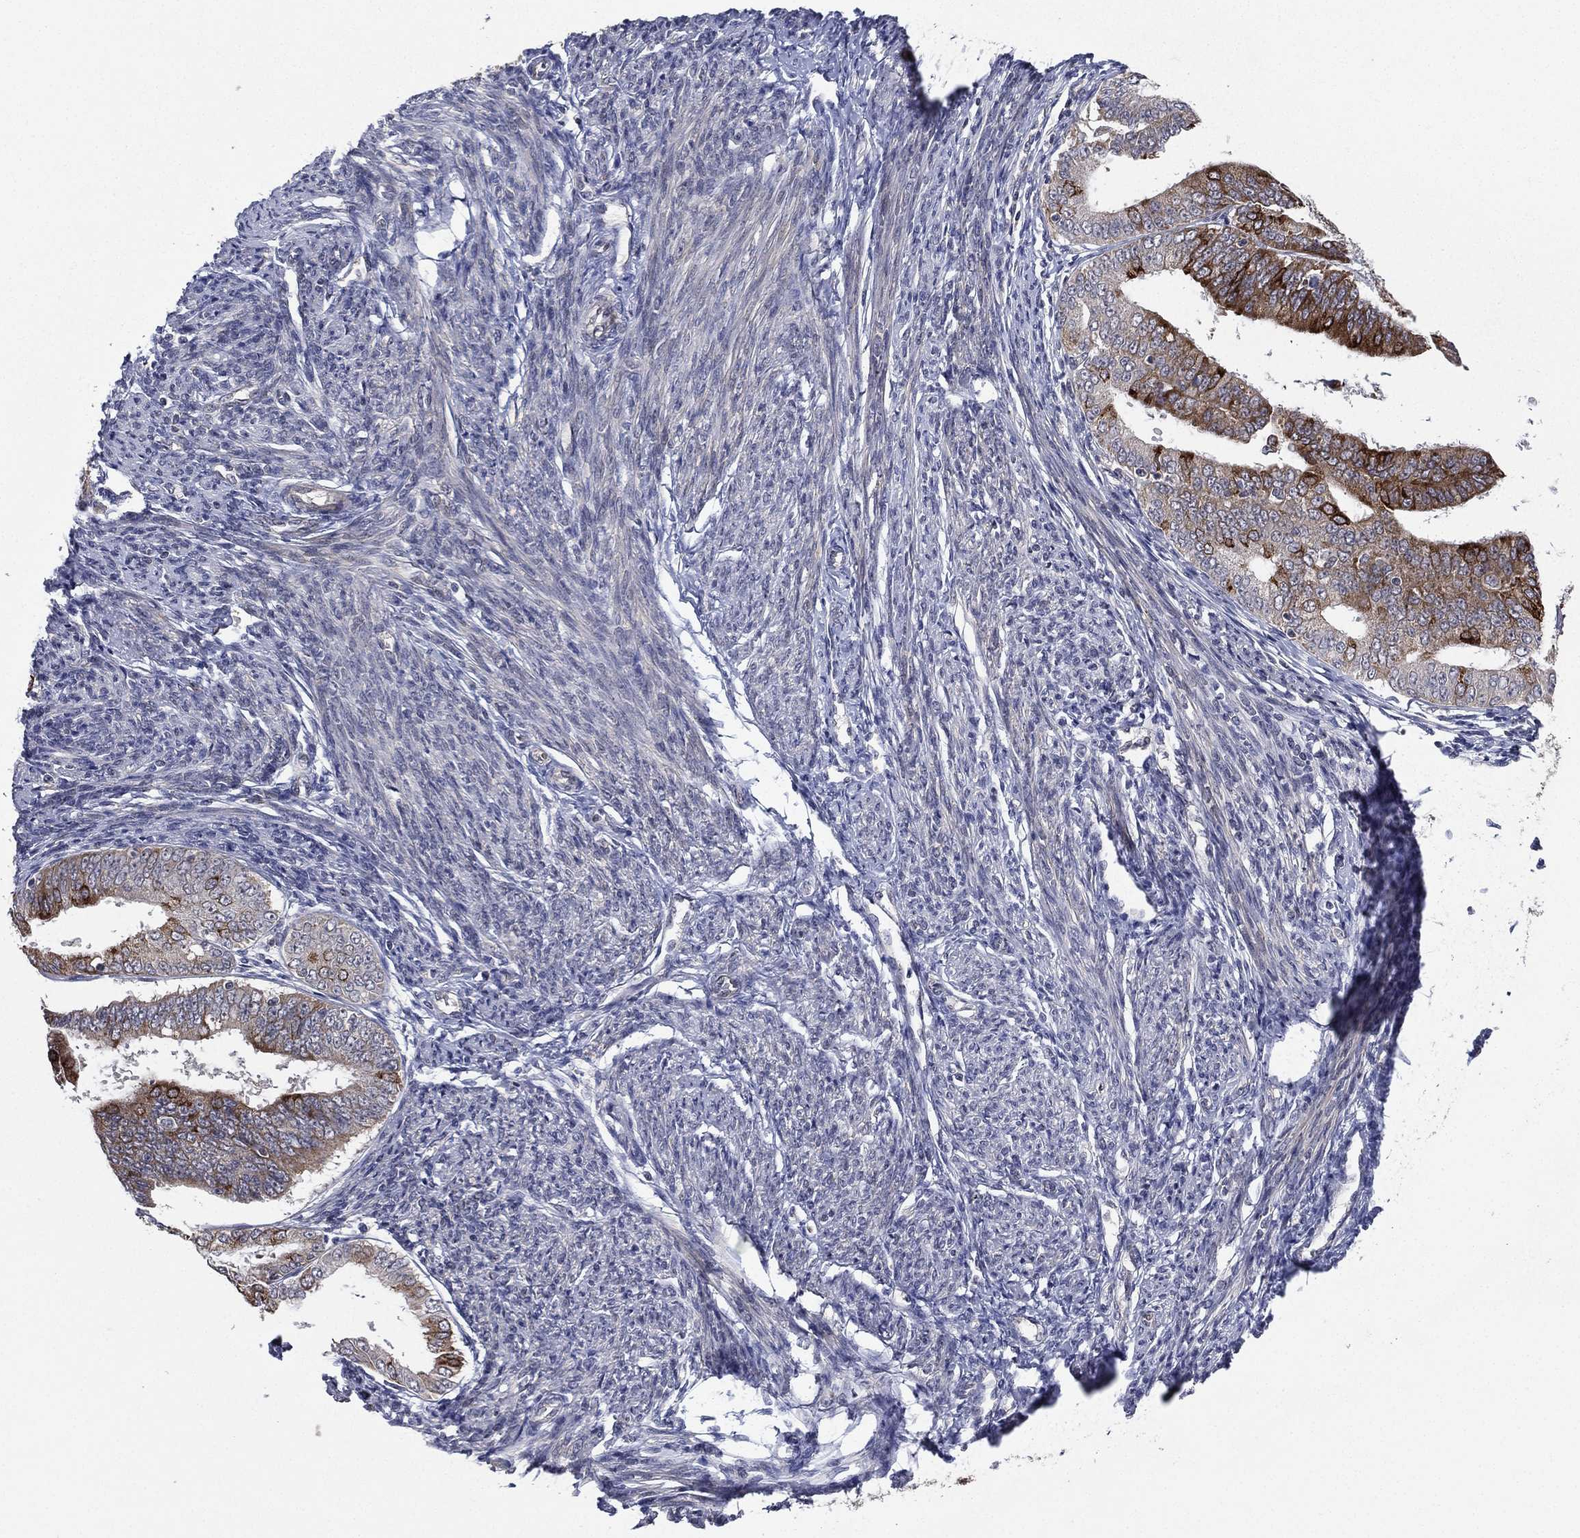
{"staining": {"intensity": "strong", "quantity": "25%-75%", "location": "cytoplasmic/membranous"}, "tissue": "endometrial cancer", "cell_type": "Tumor cells", "image_type": "cancer", "snomed": [{"axis": "morphology", "description": "Adenocarcinoma, NOS"}, {"axis": "topography", "description": "Endometrium"}], "caption": "Strong cytoplasmic/membranous staining for a protein is seen in about 25%-75% of tumor cells of endometrial adenocarcinoma using immunohistochemistry (IHC).", "gene": "KAT14", "patient": {"sex": "female", "age": 63}}